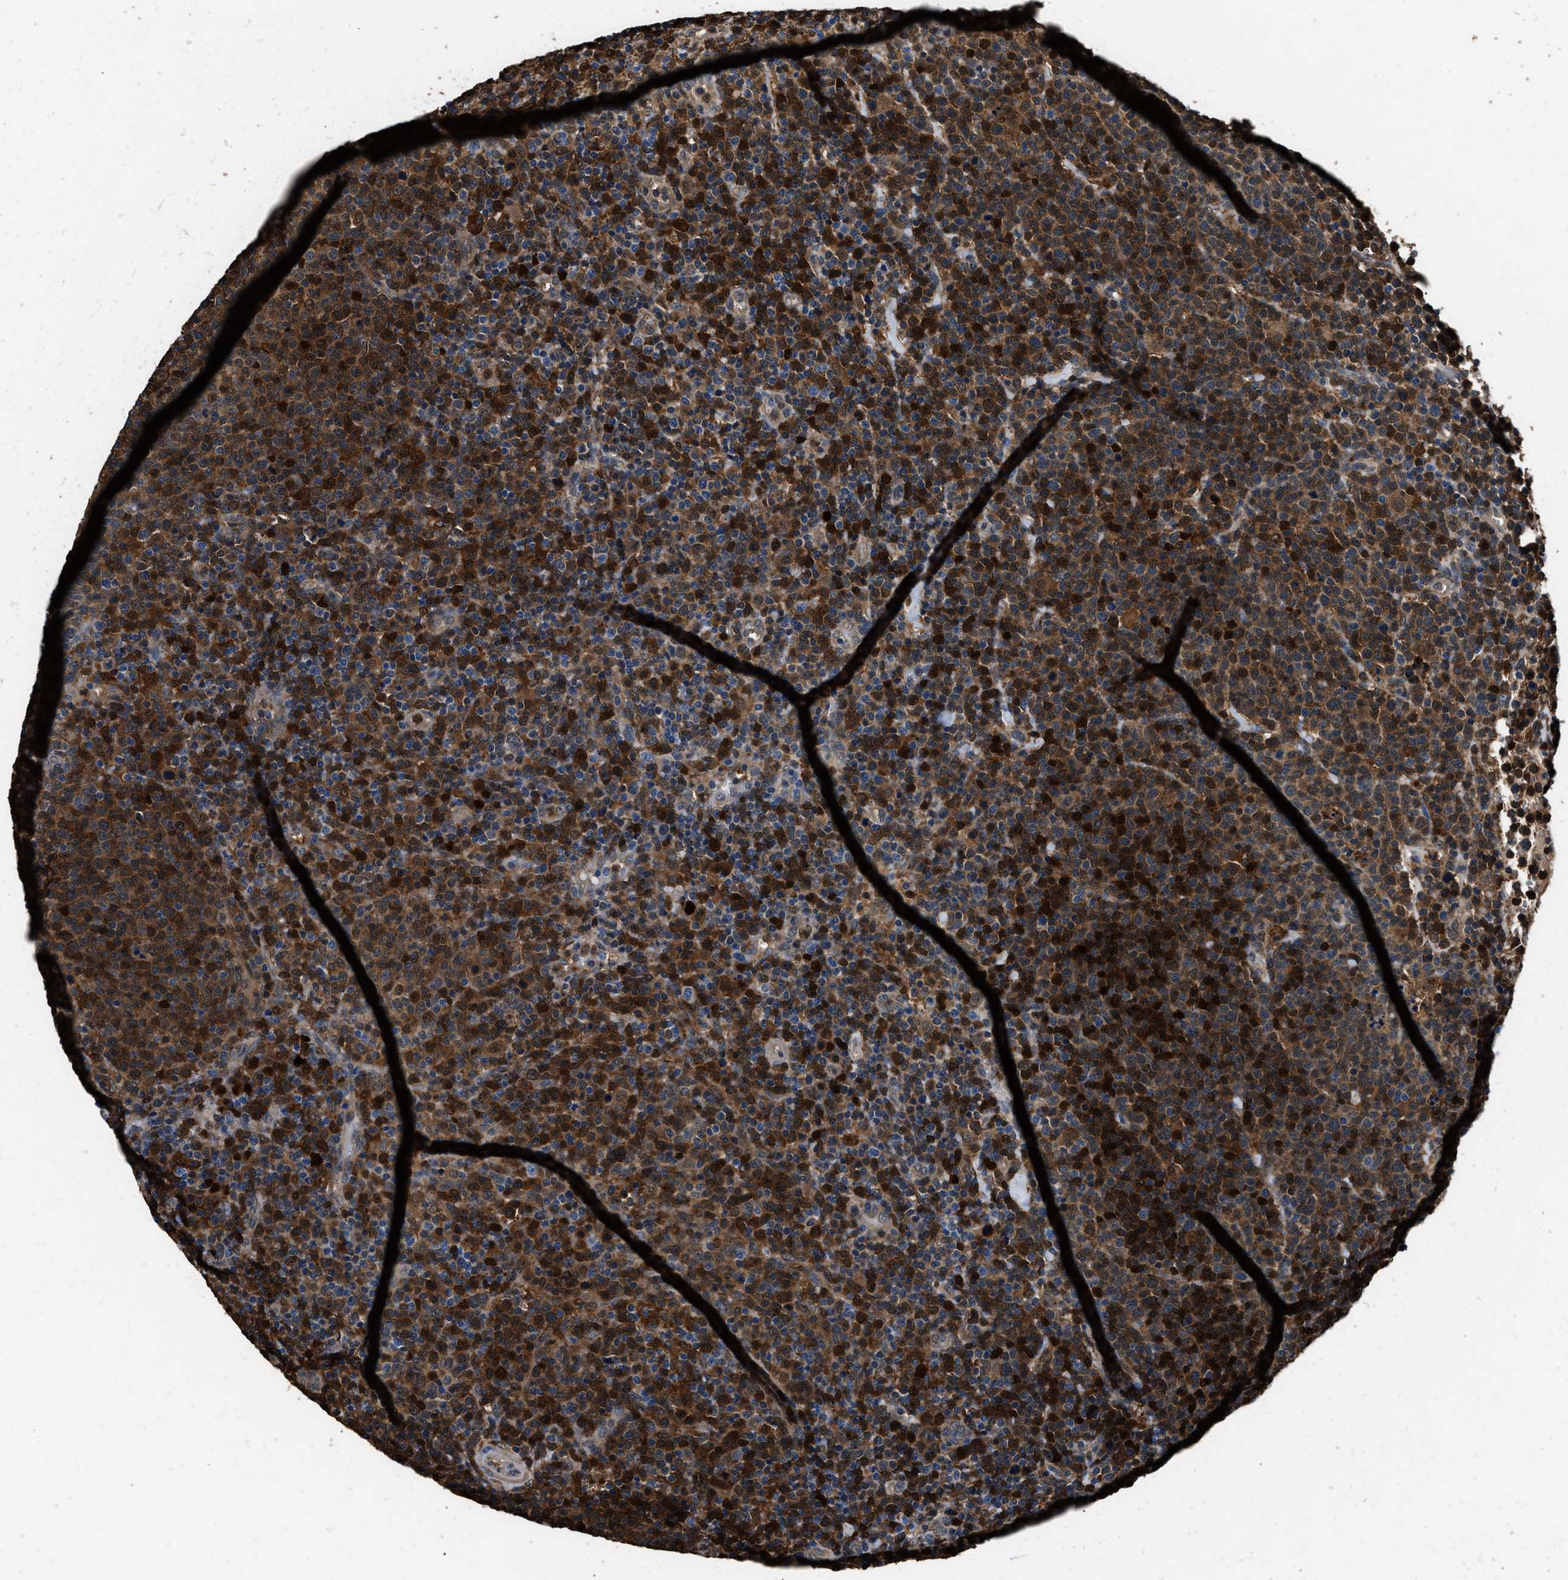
{"staining": {"intensity": "strong", "quantity": ">75%", "location": "cytoplasmic/membranous"}, "tissue": "lymphoma", "cell_type": "Tumor cells", "image_type": "cancer", "snomed": [{"axis": "morphology", "description": "Malignant lymphoma, non-Hodgkin's type, High grade"}, {"axis": "topography", "description": "Lymph node"}], "caption": "Human lymphoma stained with a protein marker demonstrates strong staining in tumor cells.", "gene": "GSTP1", "patient": {"sex": "male", "age": 61}}